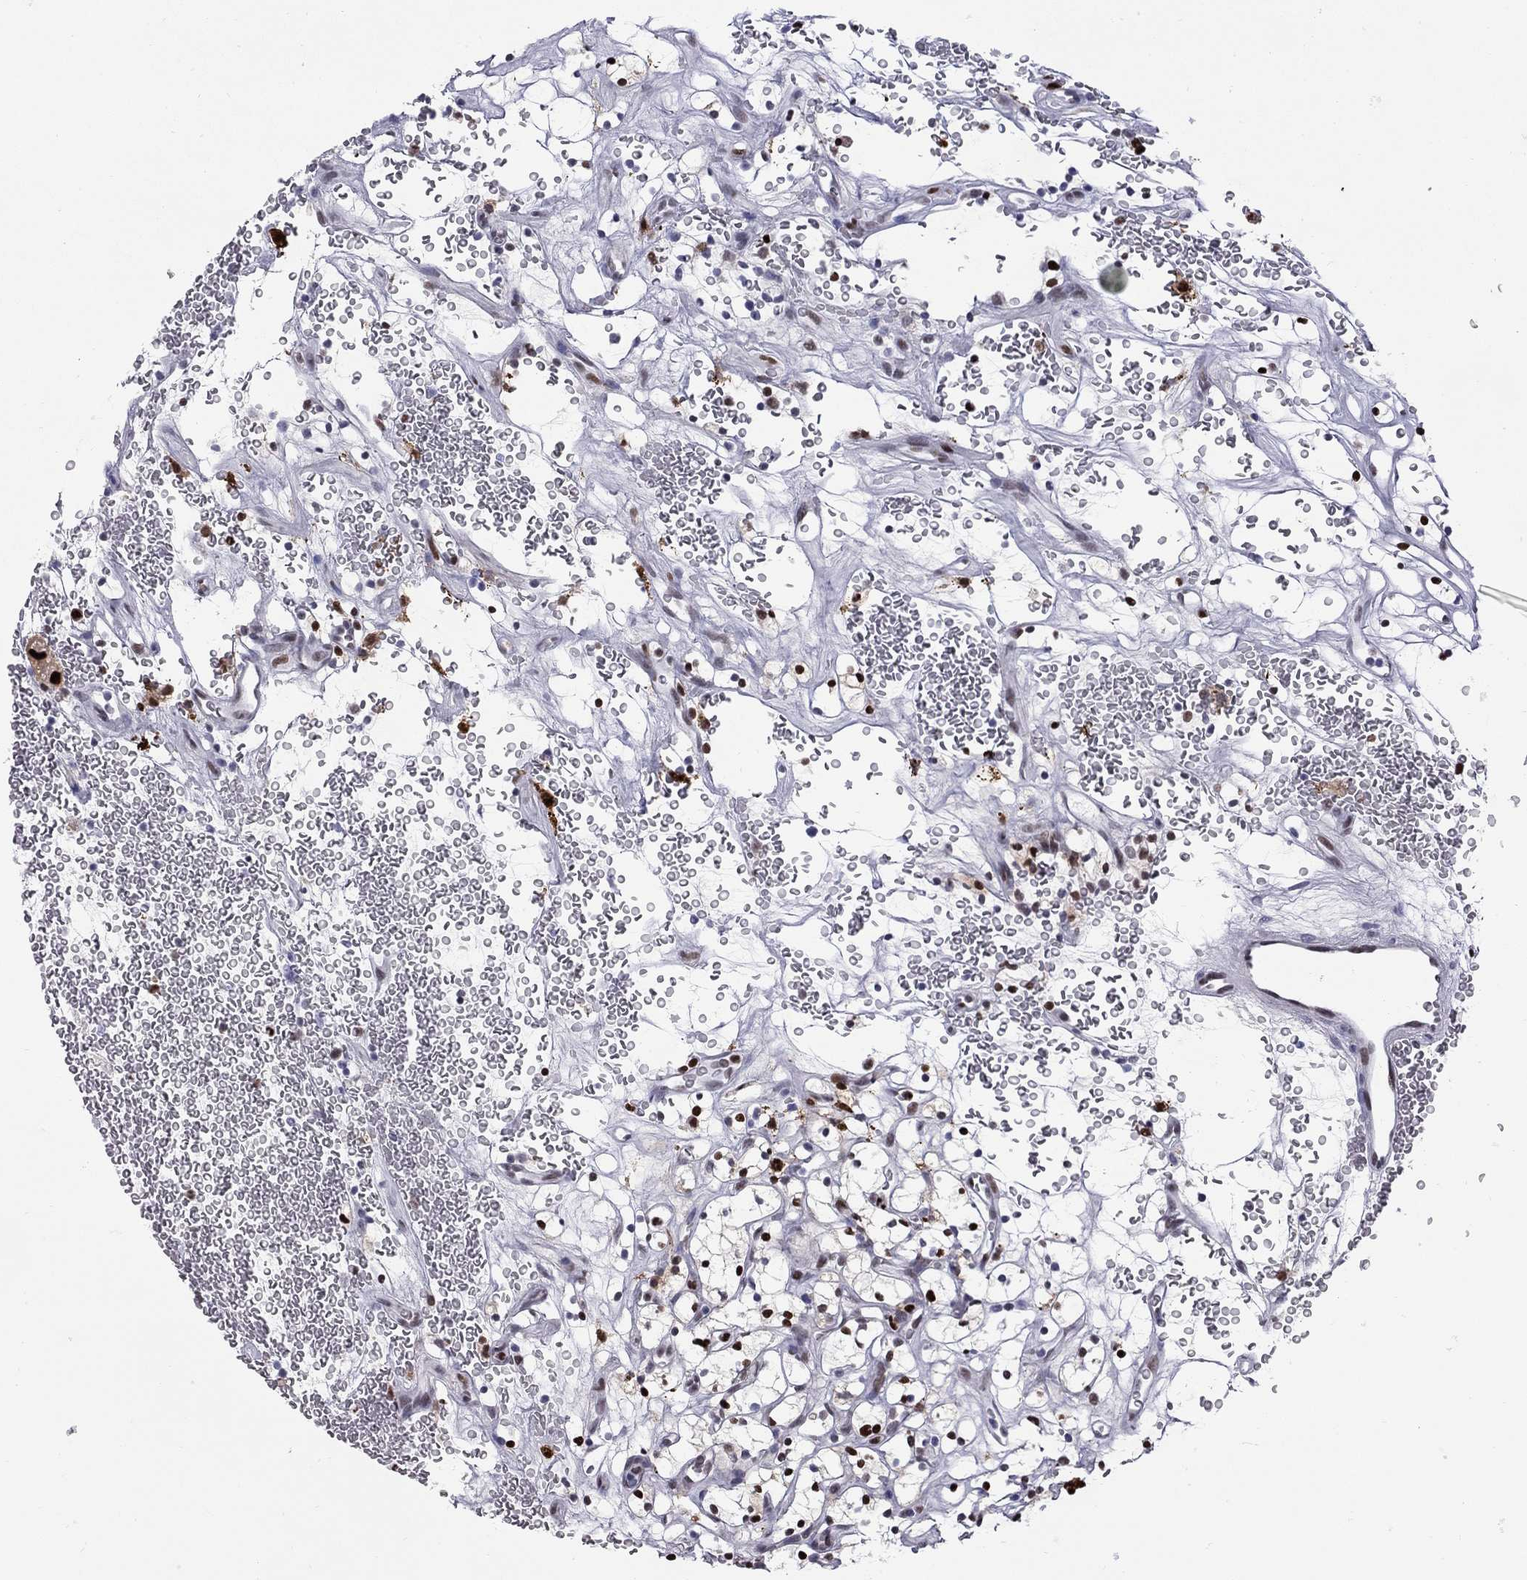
{"staining": {"intensity": "strong", "quantity": ">75%", "location": "nuclear"}, "tissue": "renal cancer", "cell_type": "Tumor cells", "image_type": "cancer", "snomed": [{"axis": "morphology", "description": "Adenocarcinoma, NOS"}, {"axis": "topography", "description": "Kidney"}], "caption": "DAB immunohistochemical staining of renal cancer (adenocarcinoma) exhibits strong nuclear protein staining in about >75% of tumor cells.", "gene": "PCGF3", "patient": {"sex": "female", "age": 64}}